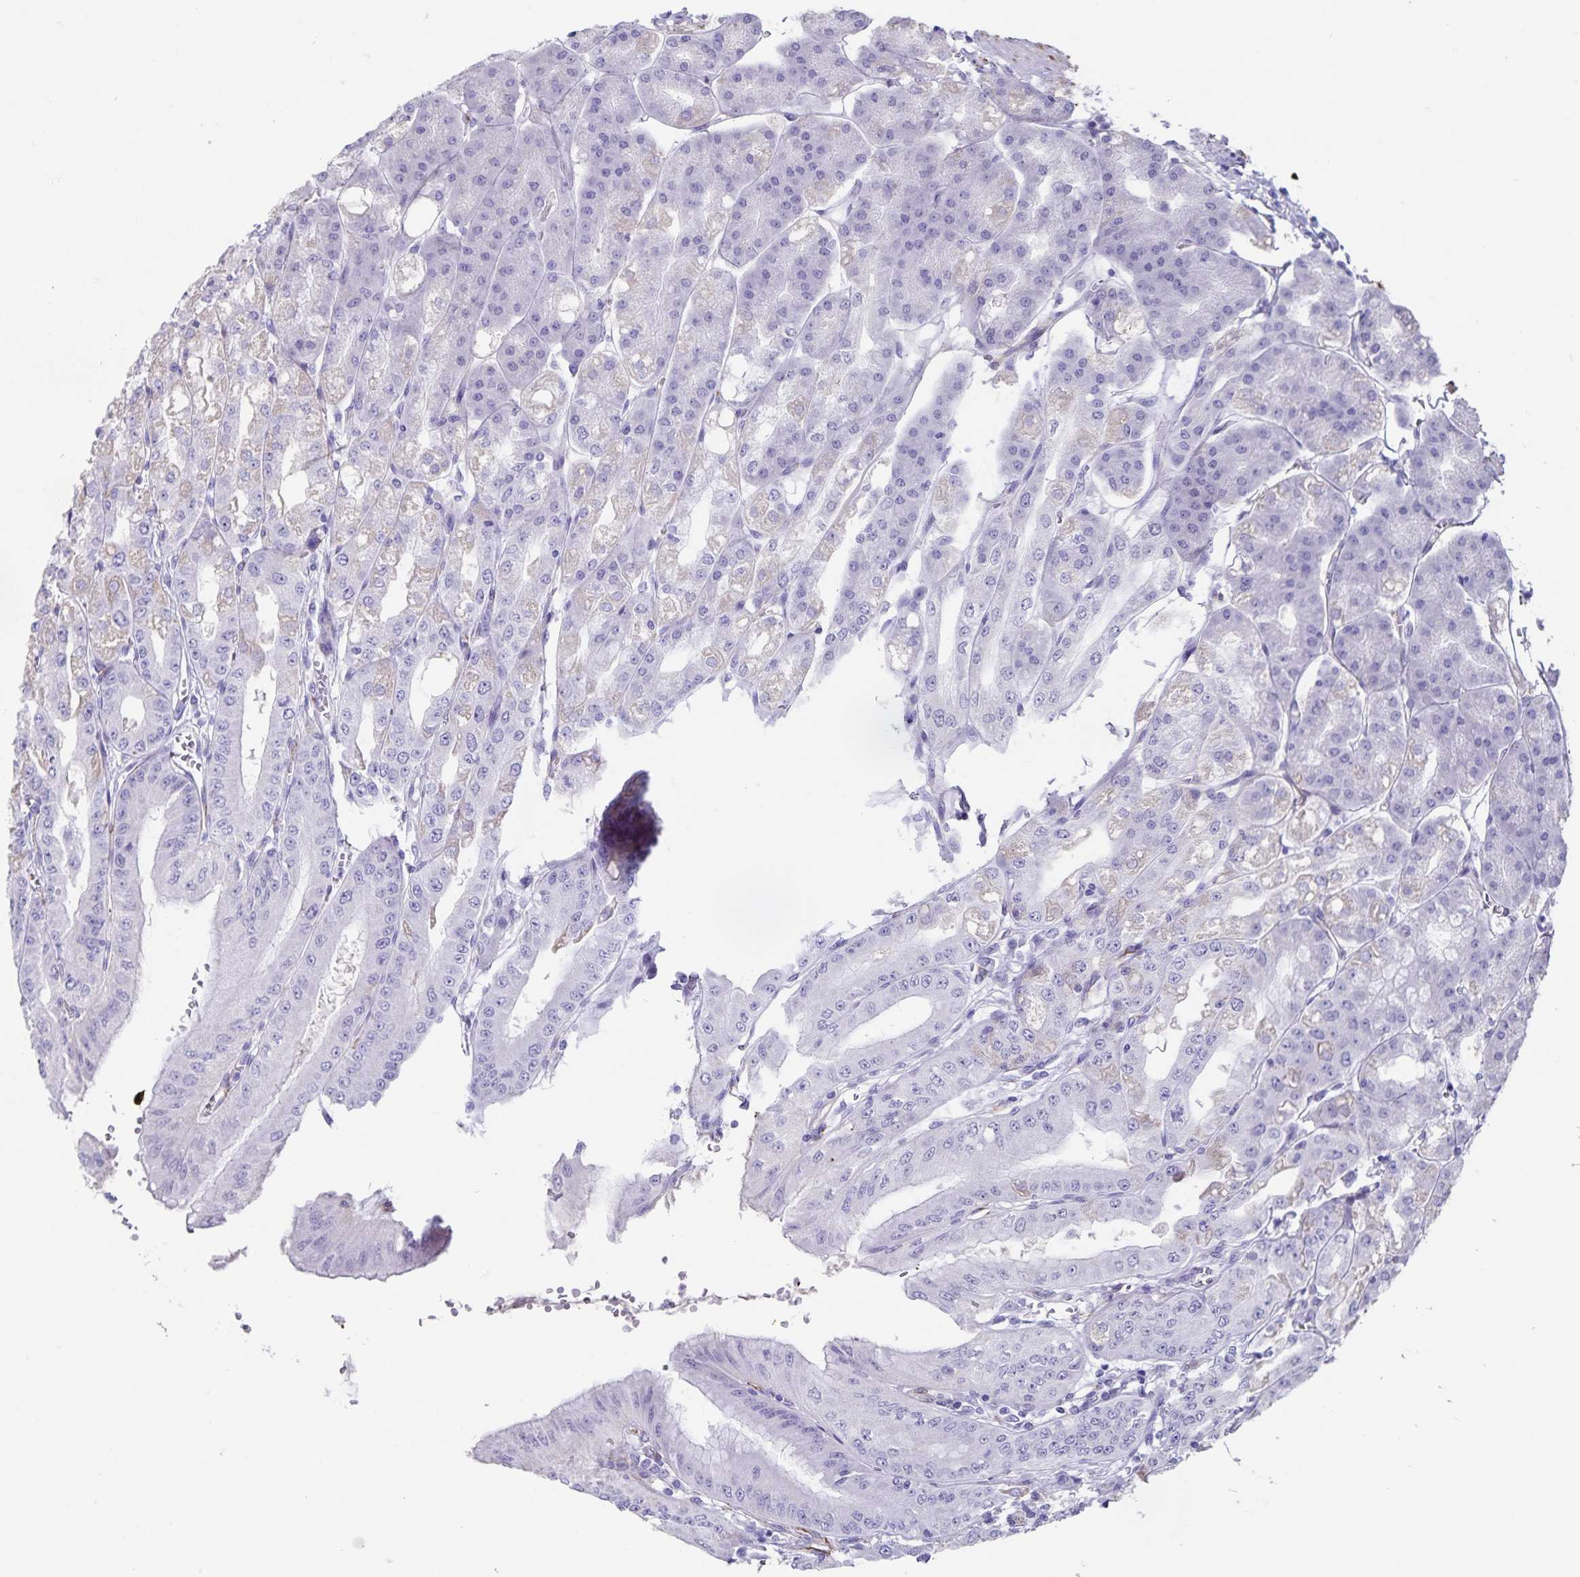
{"staining": {"intensity": "weak", "quantity": "<25%", "location": "cytoplasmic/membranous"}, "tissue": "stomach", "cell_type": "Glandular cells", "image_type": "normal", "snomed": [{"axis": "morphology", "description": "Normal tissue, NOS"}, {"axis": "topography", "description": "Stomach, lower"}], "caption": "Normal stomach was stained to show a protein in brown. There is no significant positivity in glandular cells.", "gene": "SYNM", "patient": {"sex": "male", "age": 71}}